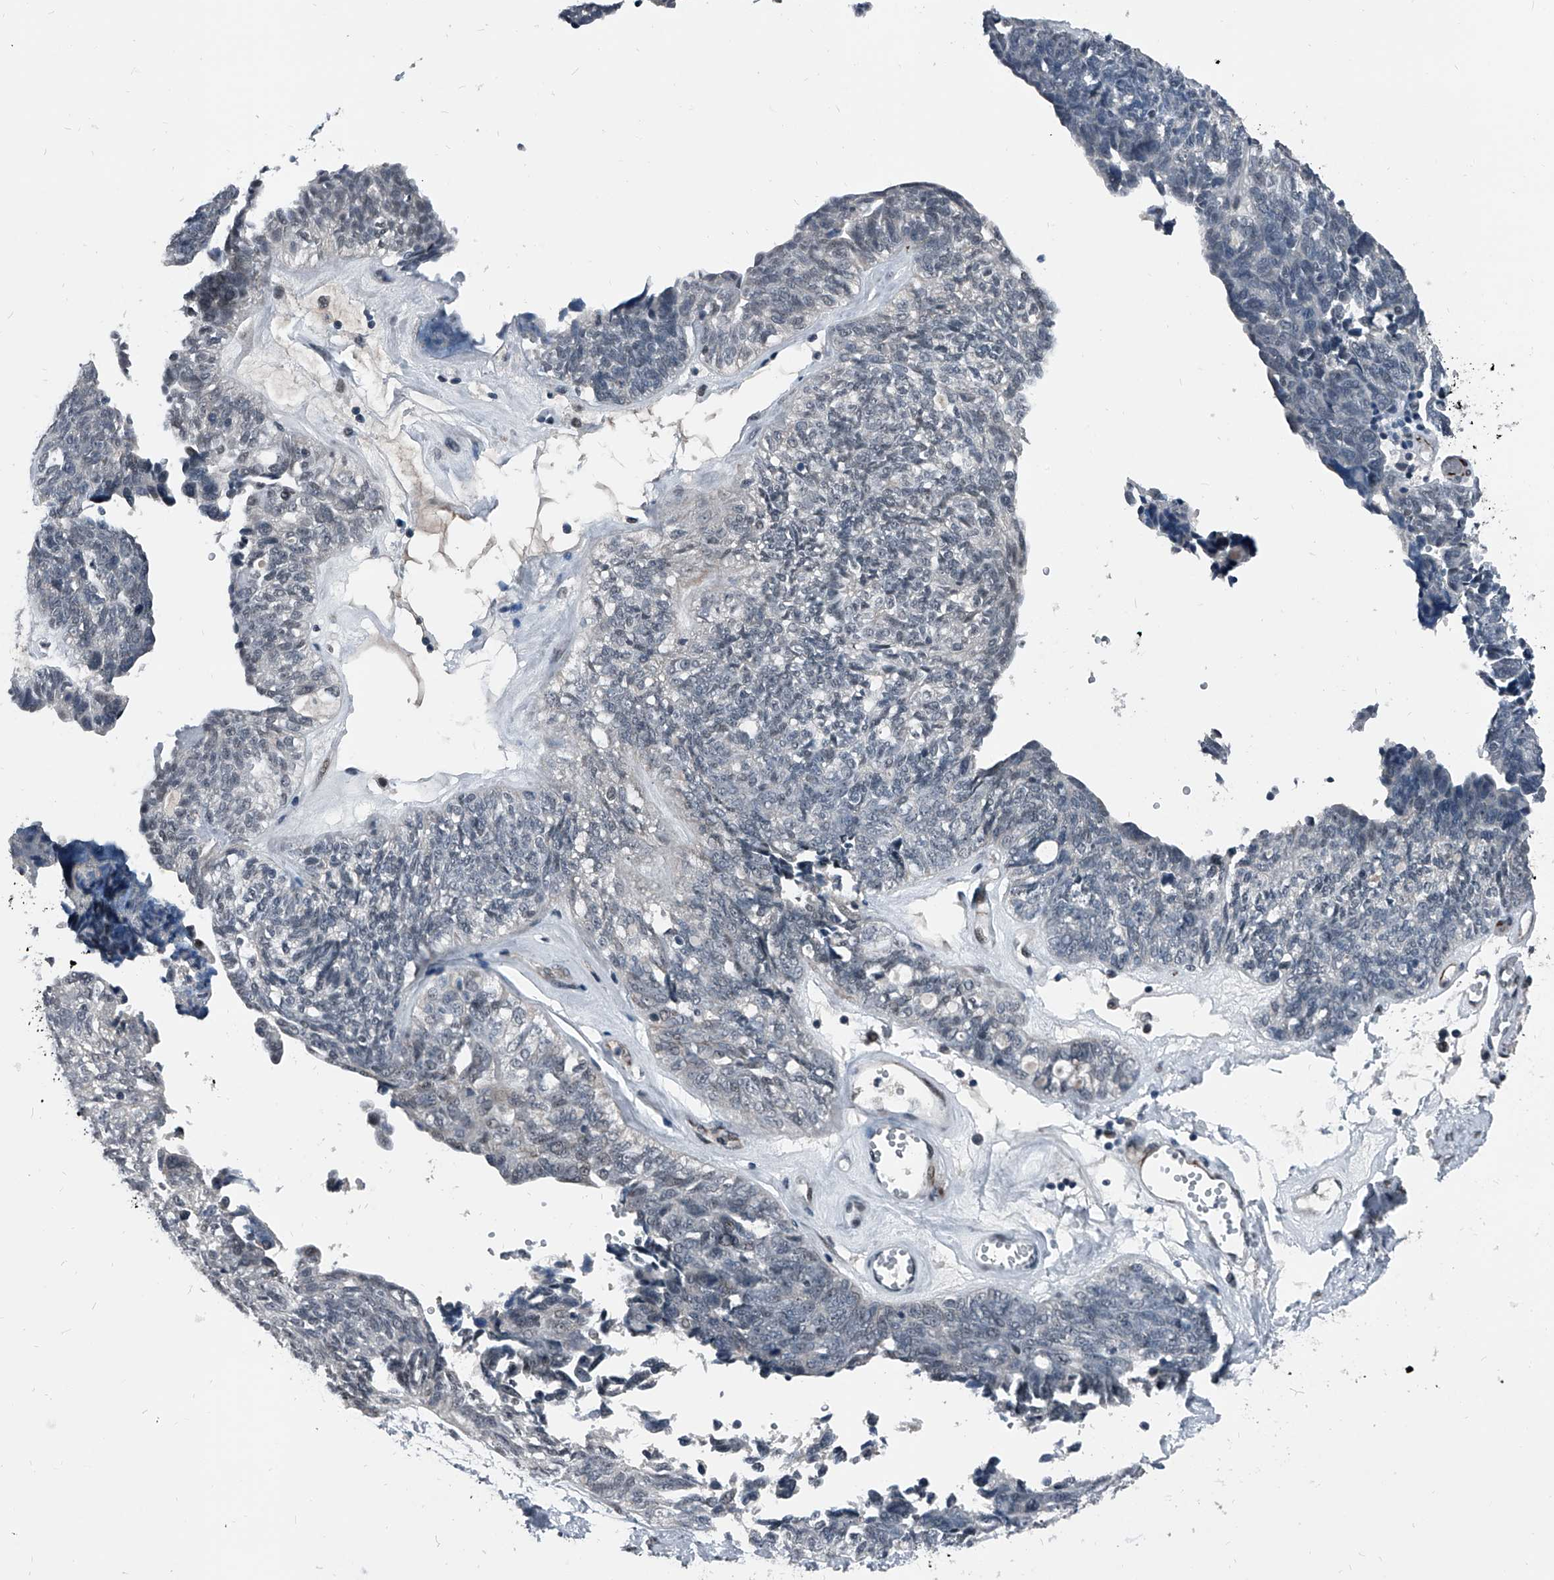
{"staining": {"intensity": "negative", "quantity": "none", "location": "none"}, "tissue": "ovarian cancer", "cell_type": "Tumor cells", "image_type": "cancer", "snomed": [{"axis": "morphology", "description": "Cystadenocarcinoma, serous, NOS"}, {"axis": "topography", "description": "Ovary"}], "caption": "The image displays no staining of tumor cells in serous cystadenocarcinoma (ovarian).", "gene": "MEN1", "patient": {"sex": "female", "age": 79}}